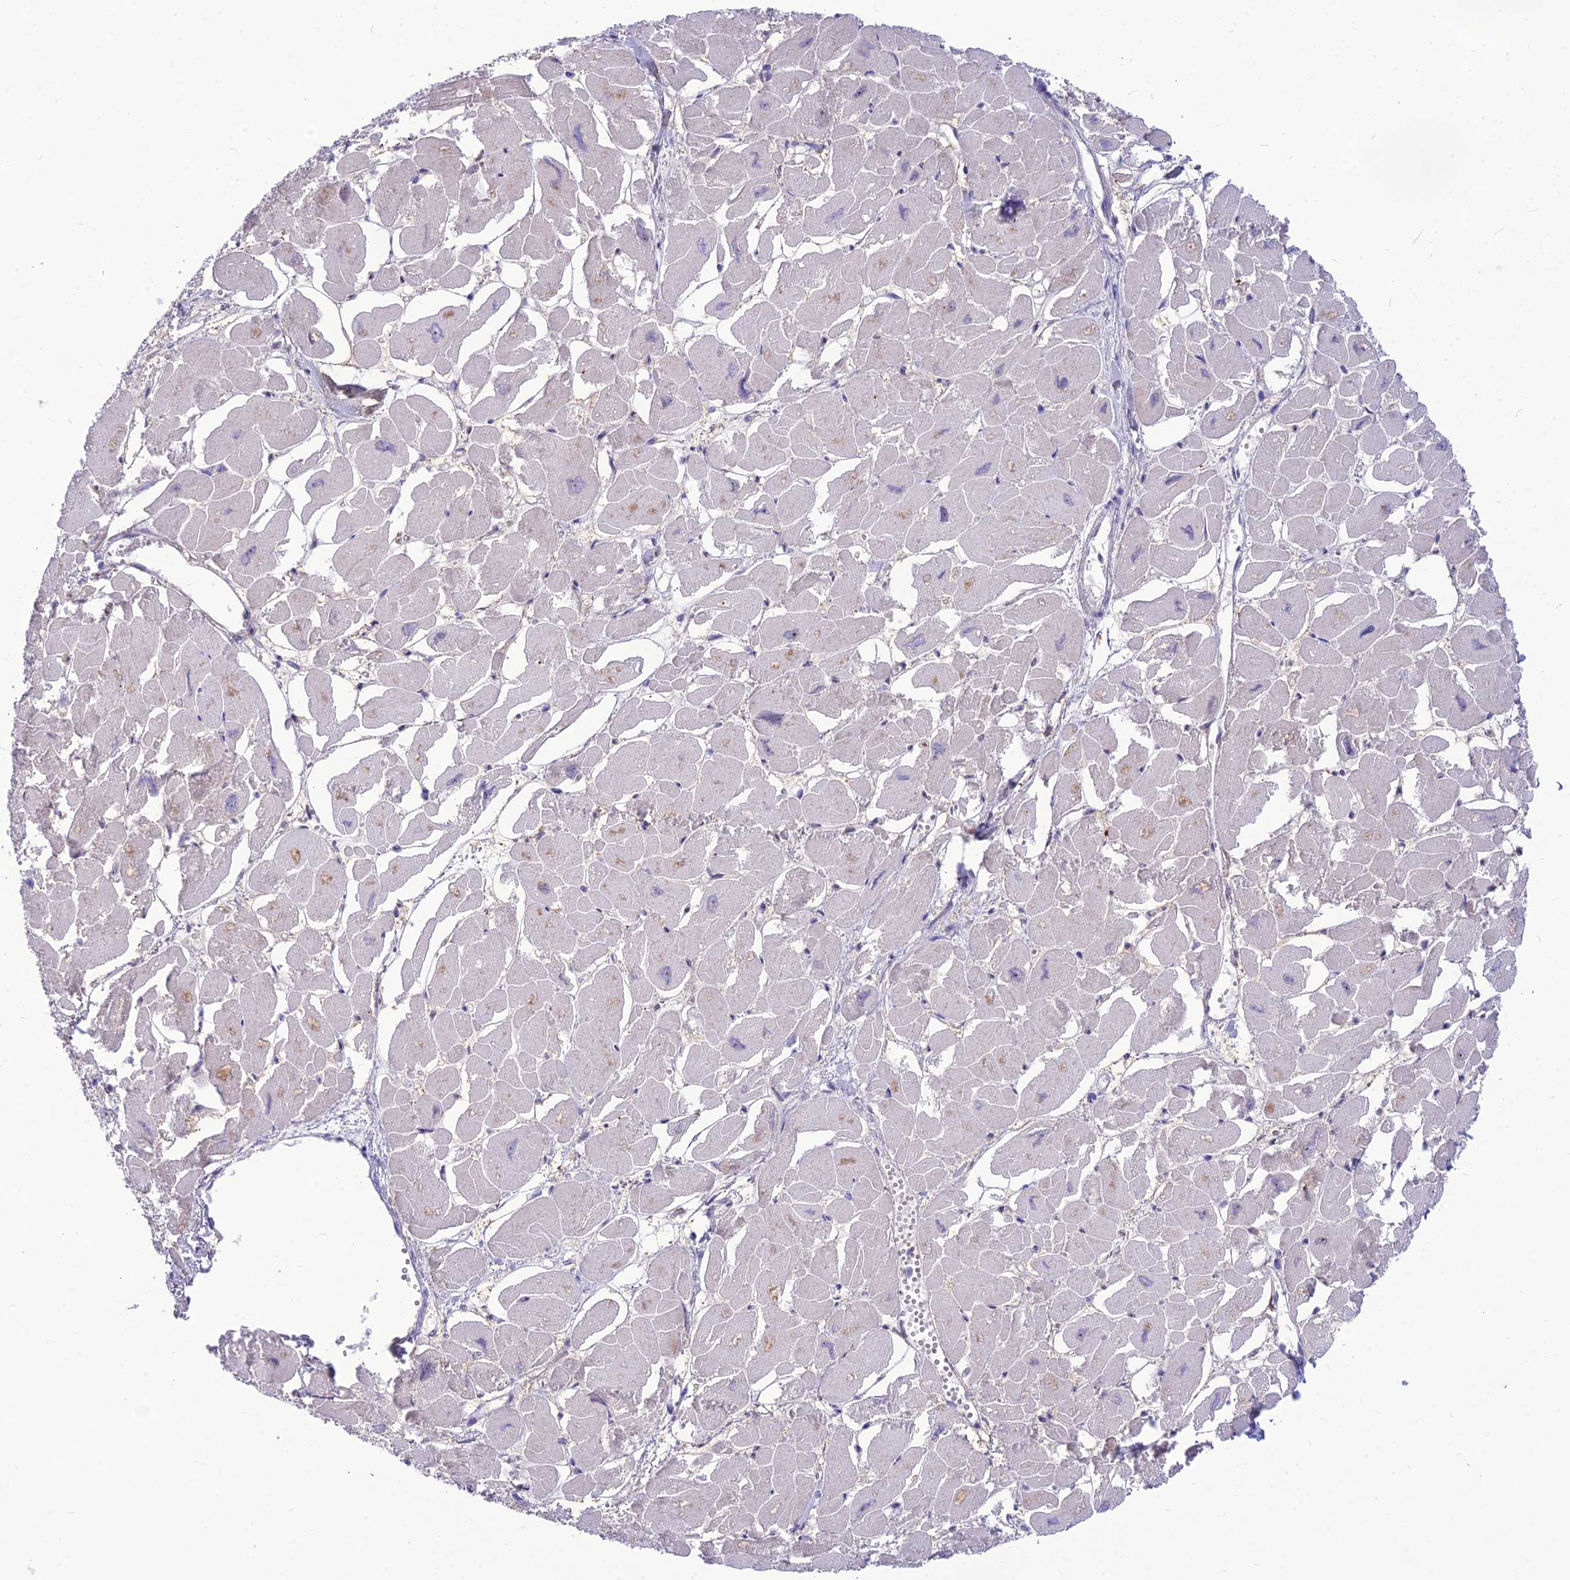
{"staining": {"intensity": "negative", "quantity": "none", "location": "none"}, "tissue": "heart muscle", "cell_type": "Cardiomyocytes", "image_type": "normal", "snomed": [{"axis": "morphology", "description": "Normal tissue, NOS"}, {"axis": "topography", "description": "Heart"}], "caption": "The histopathology image demonstrates no significant positivity in cardiomyocytes of heart muscle.", "gene": "NOVA2", "patient": {"sex": "male", "age": 54}}